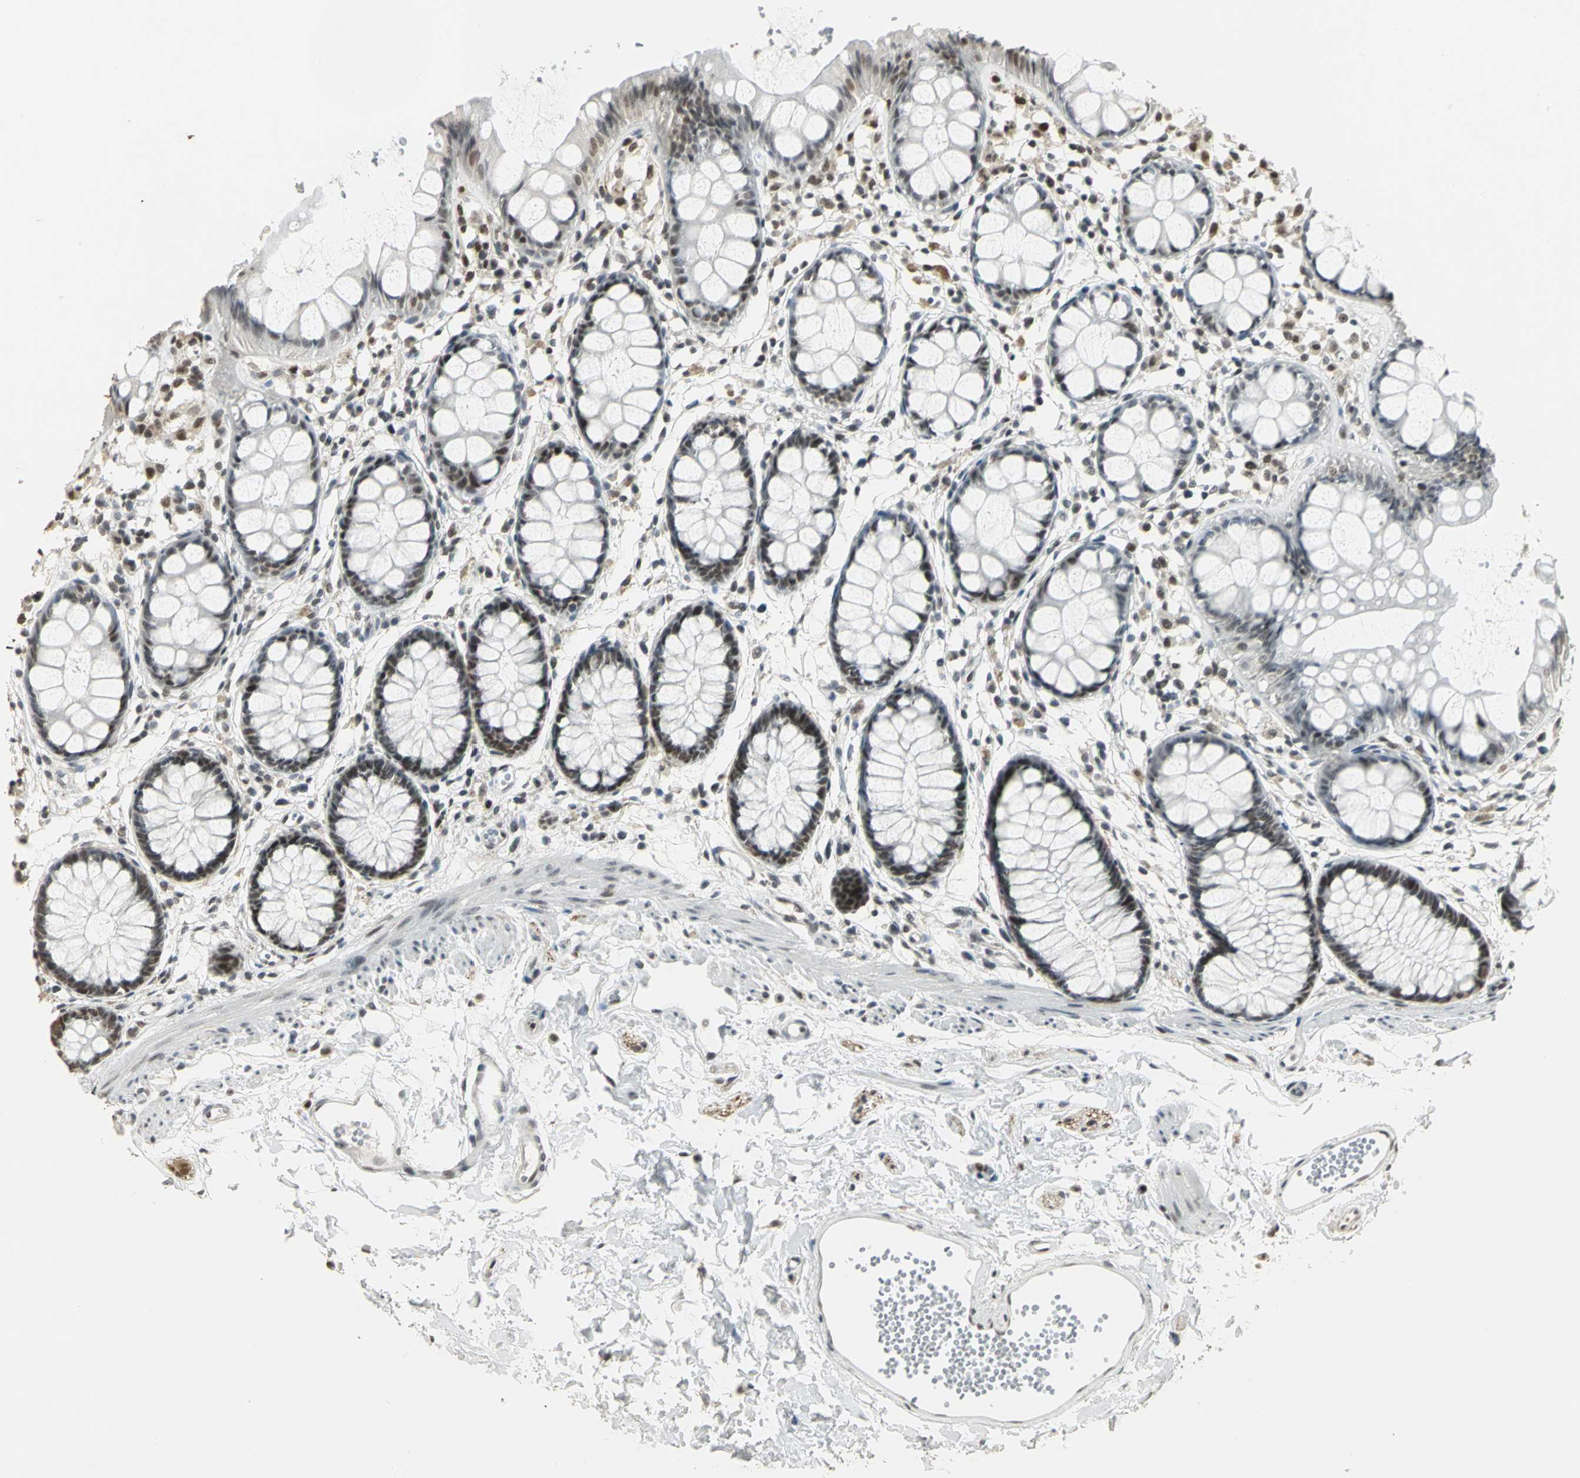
{"staining": {"intensity": "strong", "quantity": ">75%", "location": "nuclear"}, "tissue": "rectum", "cell_type": "Glandular cells", "image_type": "normal", "snomed": [{"axis": "morphology", "description": "Normal tissue, NOS"}, {"axis": "topography", "description": "Rectum"}], "caption": "DAB immunohistochemical staining of unremarkable human rectum exhibits strong nuclear protein expression in approximately >75% of glandular cells.", "gene": "CBX3", "patient": {"sex": "female", "age": 66}}